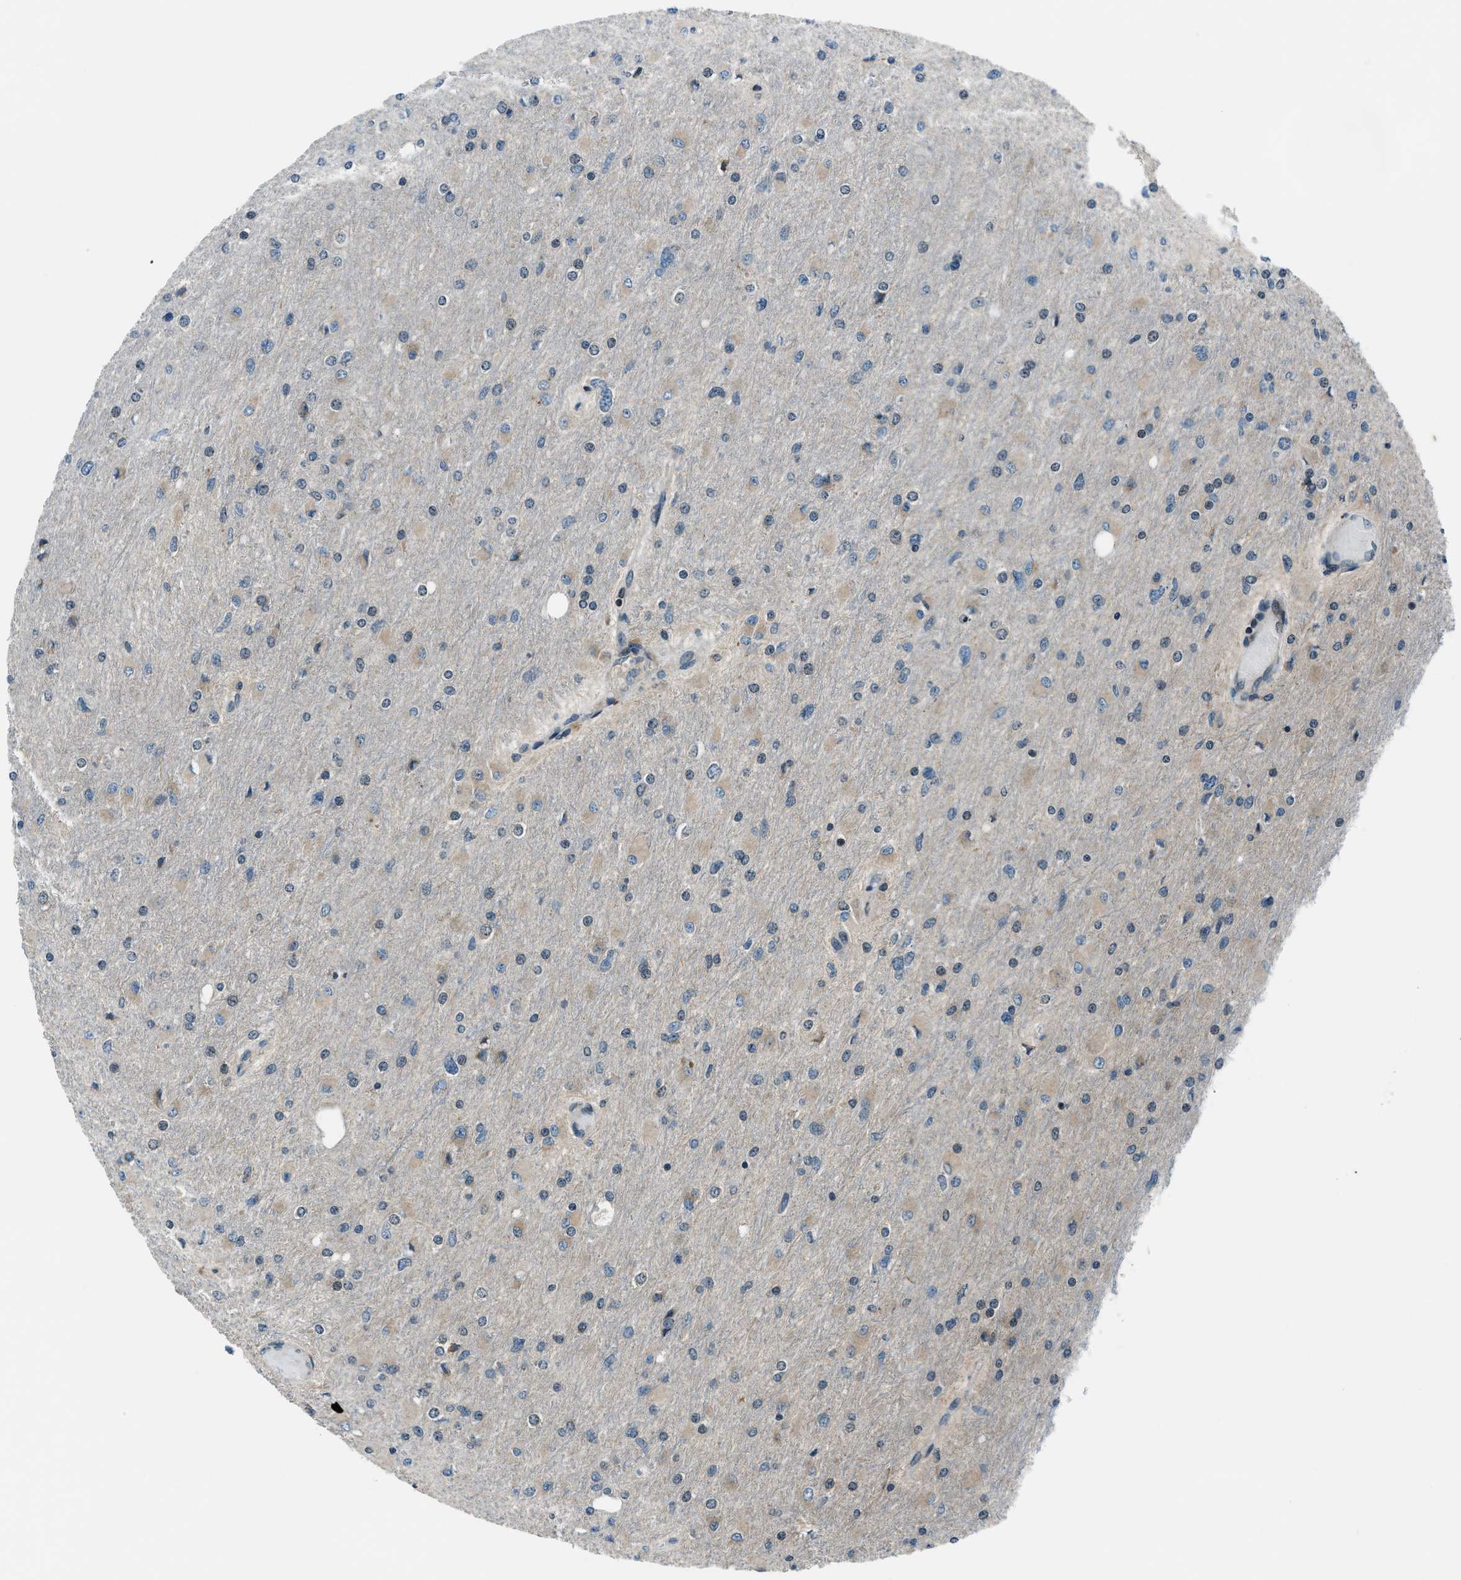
{"staining": {"intensity": "weak", "quantity": "<25%", "location": "cytoplasmic/membranous,nuclear"}, "tissue": "glioma", "cell_type": "Tumor cells", "image_type": "cancer", "snomed": [{"axis": "morphology", "description": "Glioma, malignant, High grade"}, {"axis": "topography", "description": "Cerebral cortex"}], "caption": "The micrograph demonstrates no significant staining in tumor cells of glioma. Nuclei are stained in blue.", "gene": "ACTL9", "patient": {"sex": "female", "age": 36}}